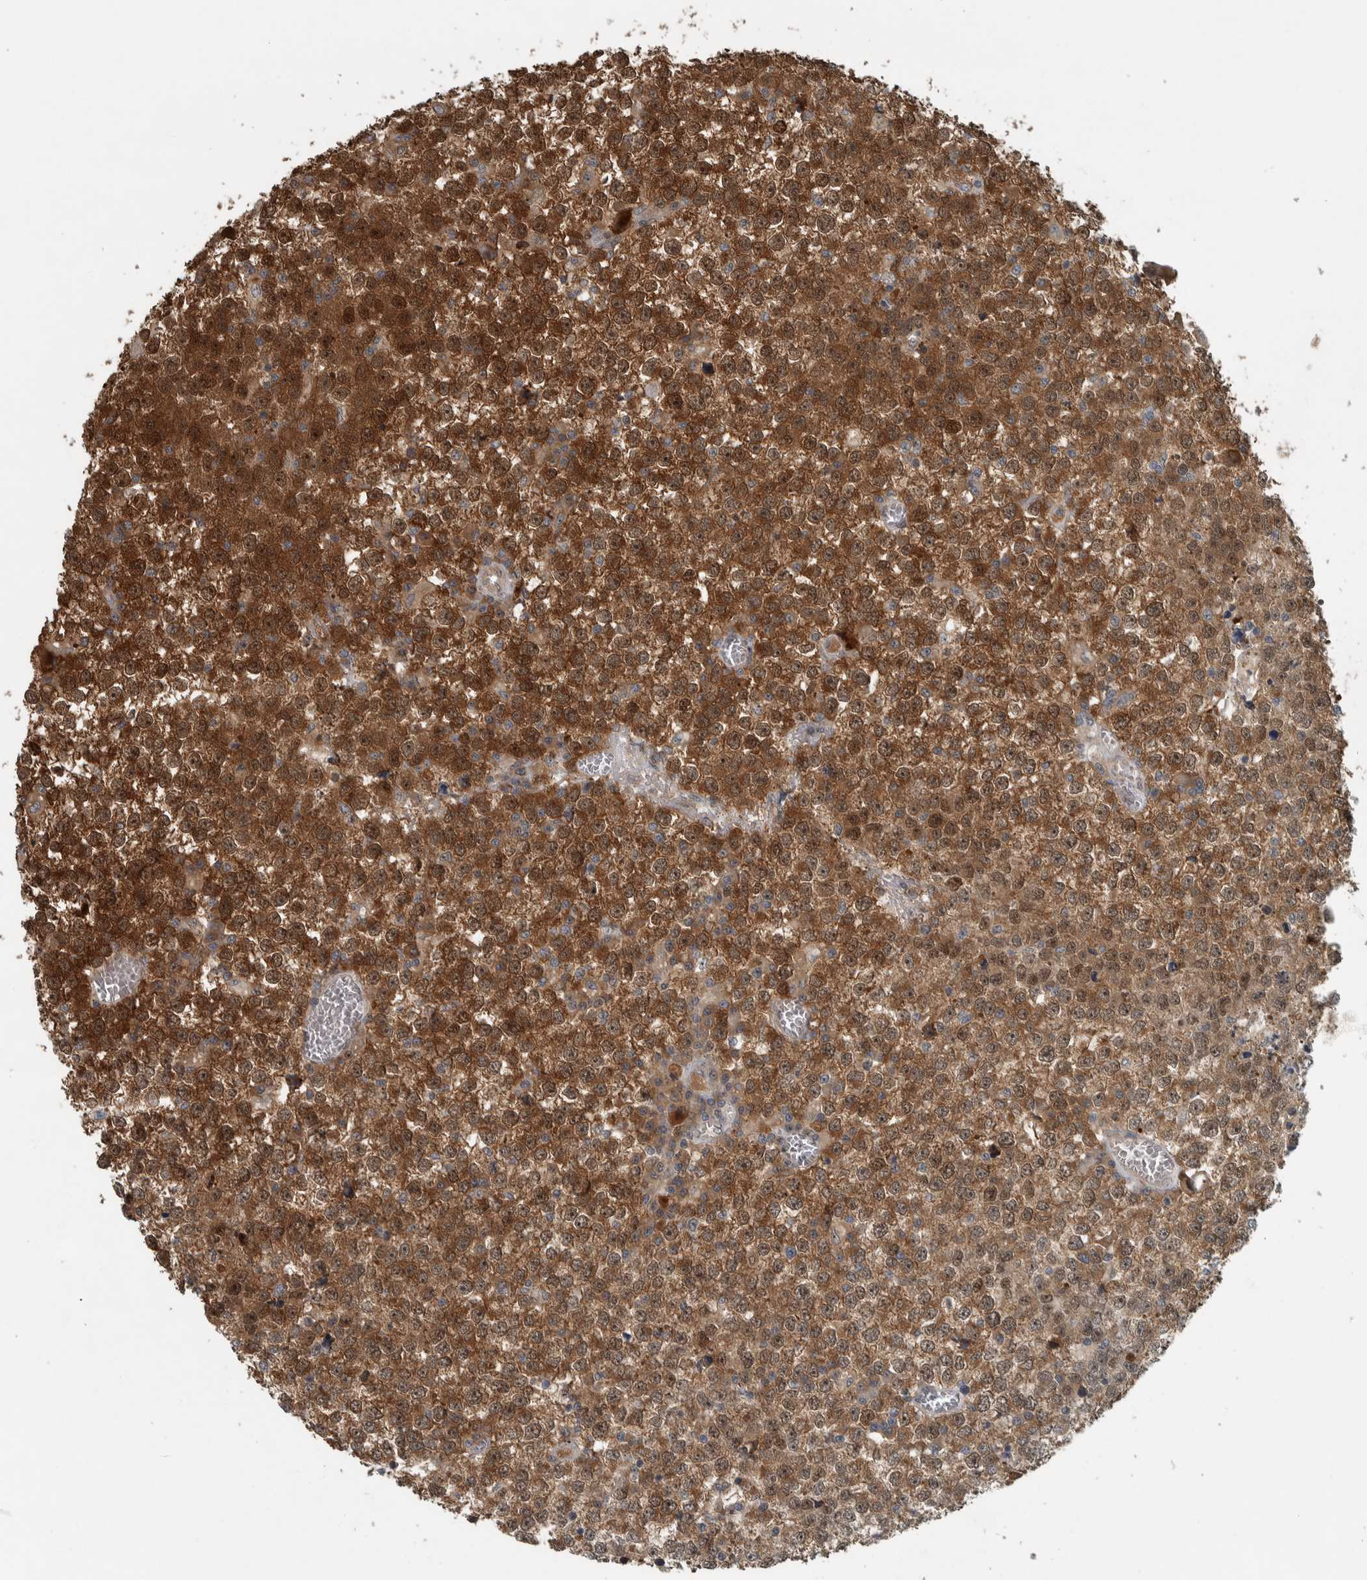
{"staining": {"intensity": "strong", "quantity": ">75%", "location": "cytoplasmic/membranous,nuclear"}, "tissue": "testis cancer", "cell_type": "Tumor cells", "image_type": "cancer", "snomed": [{"axis": "morphology", "description": "Seminoma, NOS"}, {"axis": "topography", "description": "Testis"}], "caption": "Seminoma (testis) stained with immunohistochemistry shows strong cytoplasmic/membranous and nuclear expression in about >75% of tumor cells.", "gene": "XPO5", "patient": {"sex": "male", "age": 65}}